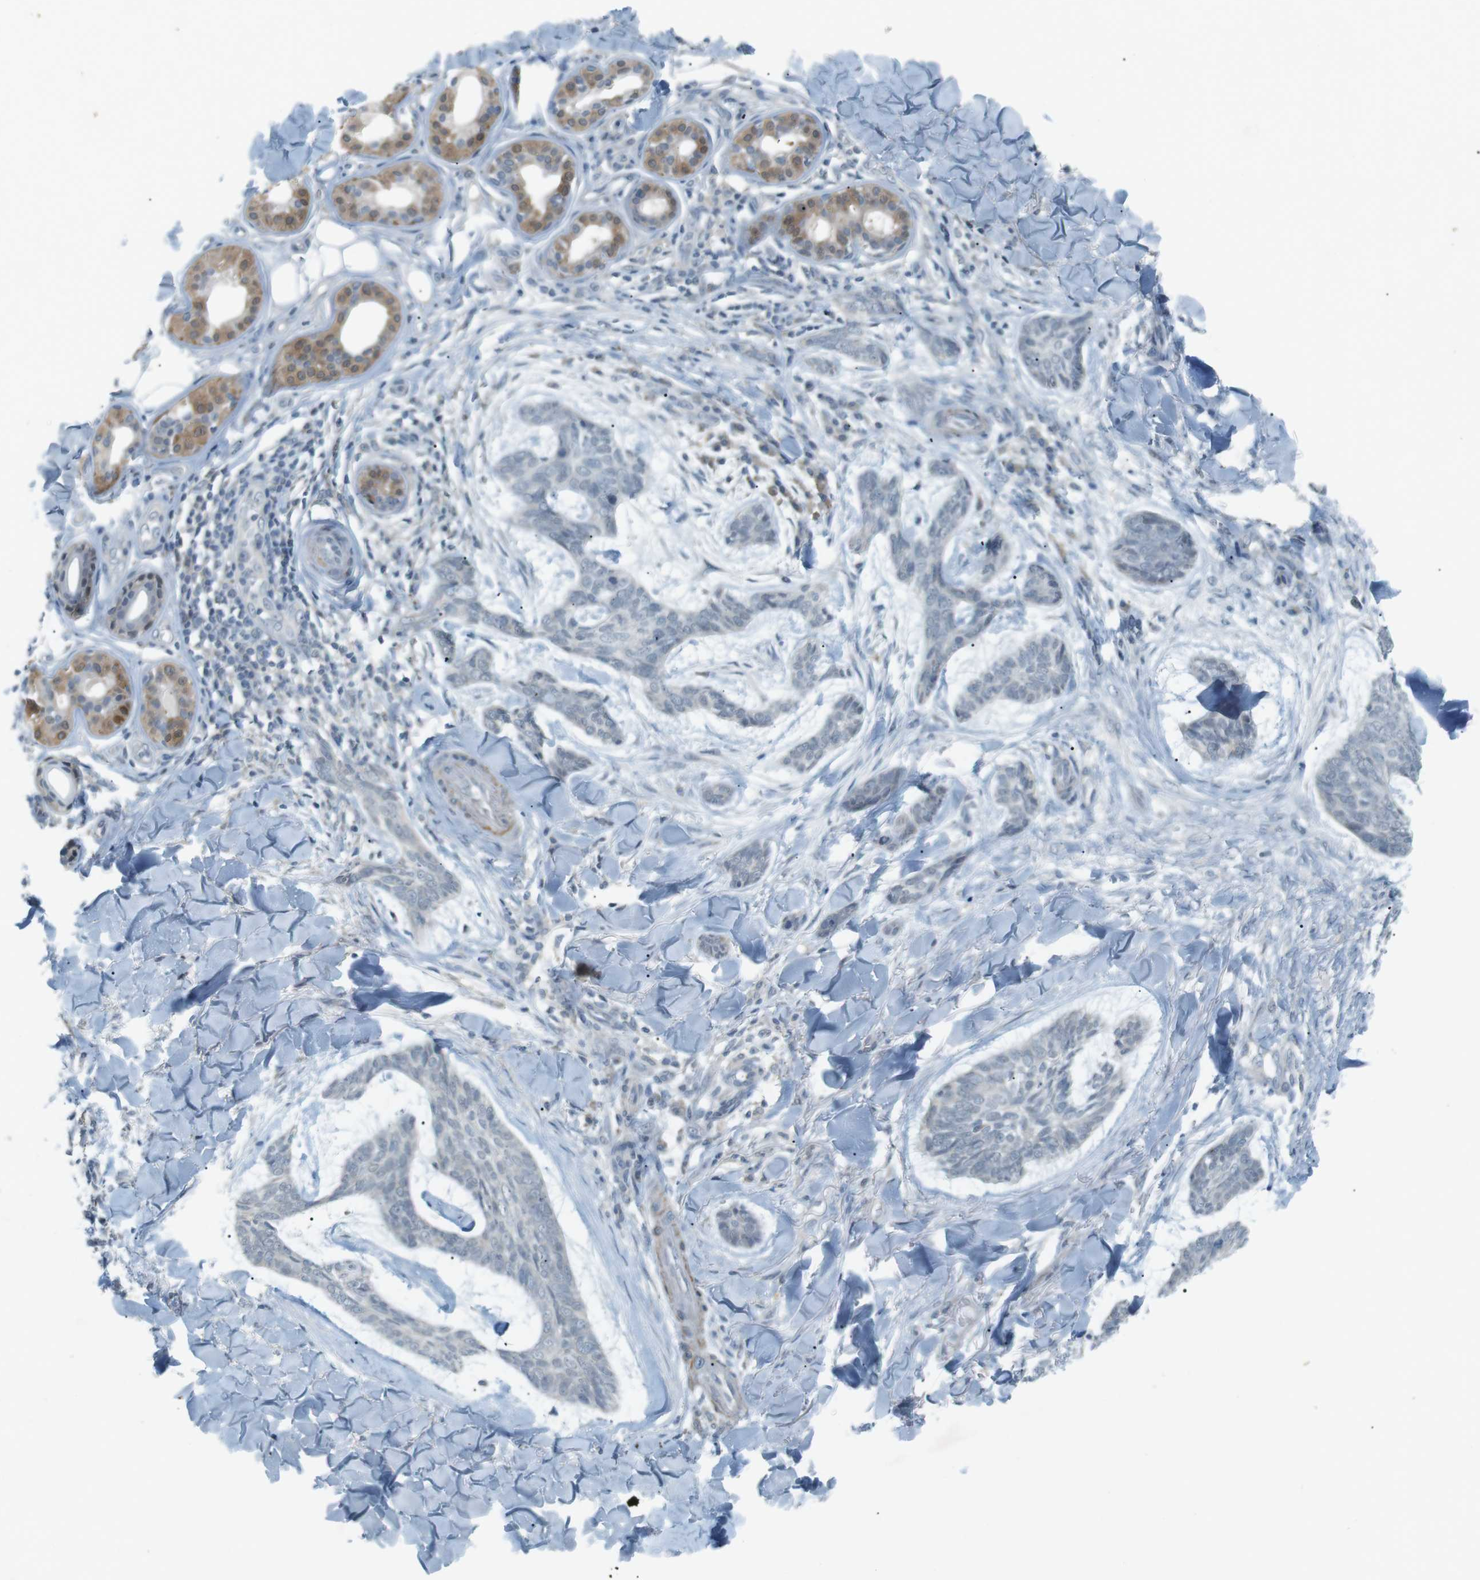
{"staining": {"intensity": "negative", "quantity": "none", "location": "none"}, "tissue": "skin cancer", "cell_type": "Tumor cells", "image_type": "cancer", "snomed": [{"axis": "morphology", "description": "Basal cell carcinoma"}, {"axis": "topography", "description": "Skin"}], "caption": "Skin basal cell carcinoma was stained to show a protein in brown. There is no significant expression in tumor cells. The staining is performed using DAB (3,3'-diaminobenzidine) brown chromogen with nuclei counter-stained in using hematoxylin.", "gene": "RTN3", "patient": {"sex": "male", "age": 43}}